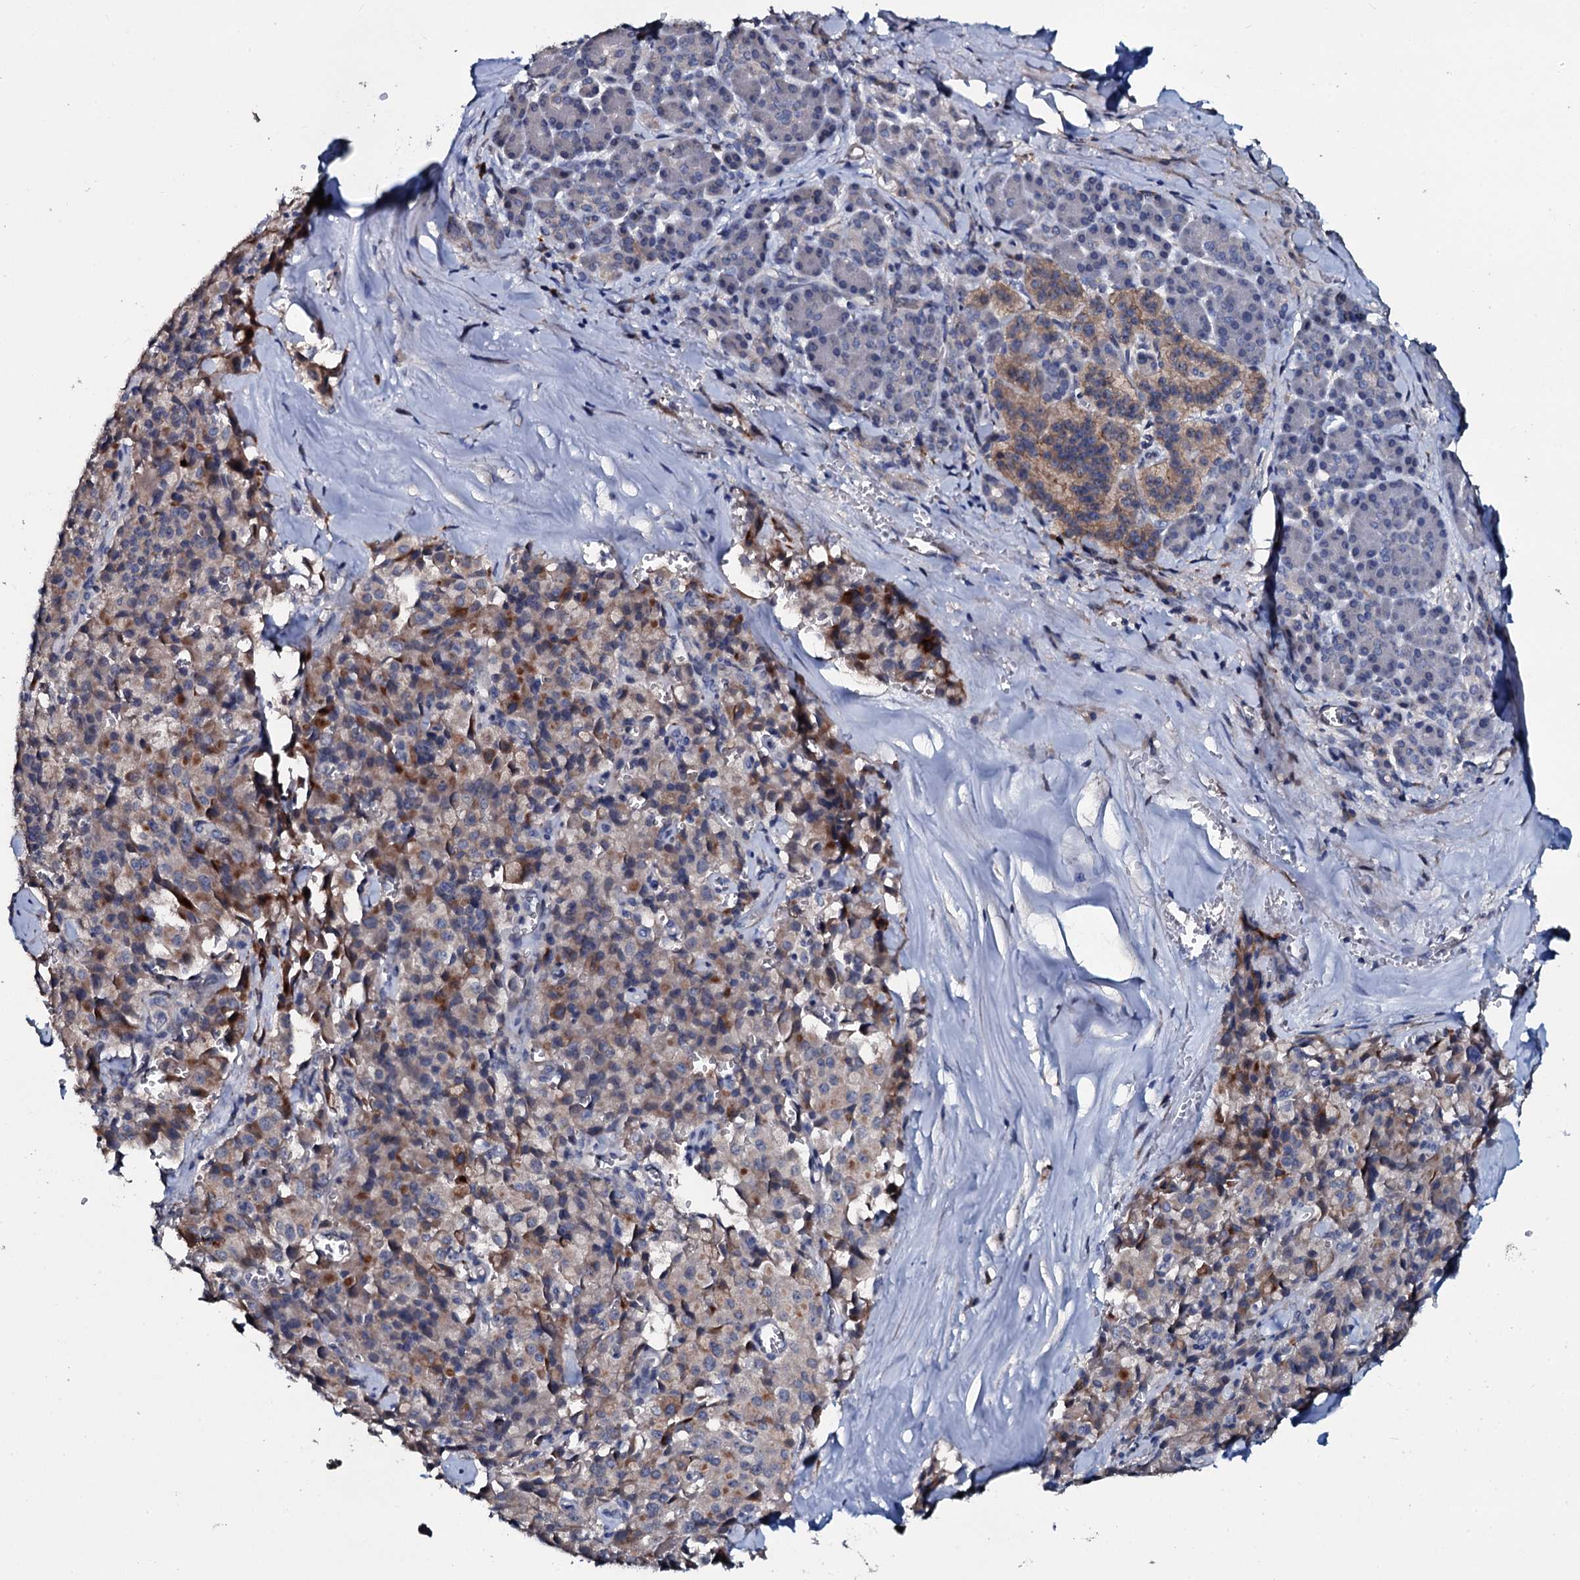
{"staining": {"intensity": "weak", "quantity": "25%-75%", "location": "cytoplasmic/membranous"}, "tissue": "pancreatic cancer", "cell_type": "Tumor cells", "image_type": "cancer", "snomed": [{"axis": "morphology", "description": "Adenocarcinoma, NOS"}, {"axis": "topography", "description": "Pancreas"}], "caption": "Protein expression analysis of human adenocarcinoma (pancreatic) reveals weak cytoplasmic/membranous positivity in approximately 25%-75% of tumor cells.", "gene": "IL12B", "patient": {"sex": "male", "age": 65}}